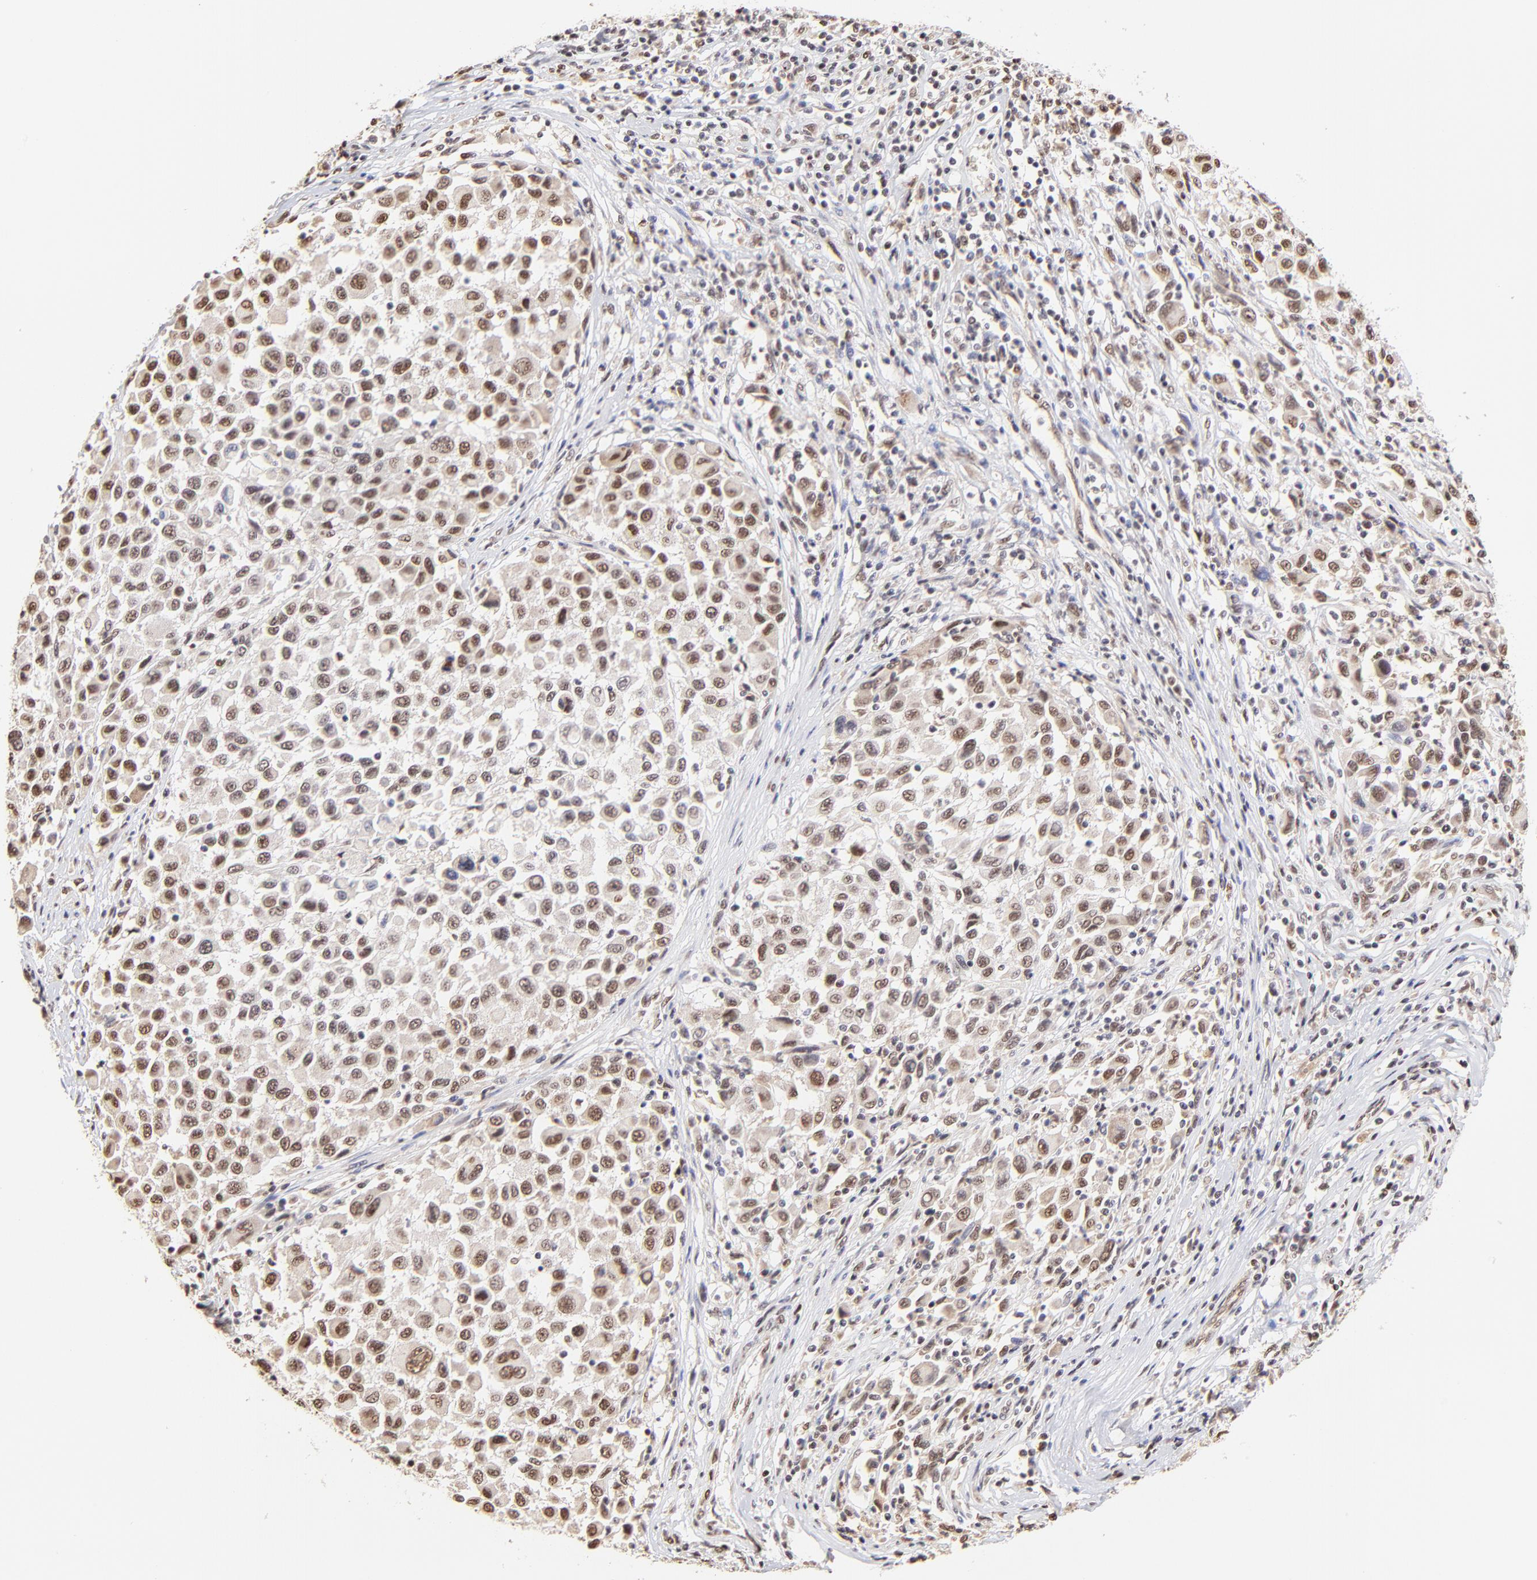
{"staining": {"intensity": "weak", "quantity": ">75%", "location": "nuclear"}, "tissue": "melanoma", "cell_type": "Tumor cells", "image_type": "cancer", "snomed": [{"axis": "morphology", "description": "Malignant melanoma, Metastatic site"}, {"axis": "topography", "description": "Lymph node"}], "caption": "An immunohistochemistry (IHC) image of neoplastic tissue is shown. Protein staining in brown highlights weak nuclear positivity in melanoma within tumor cells.", "gene": "ZNF670", "patient": {"sex": "male", "age": 61}}